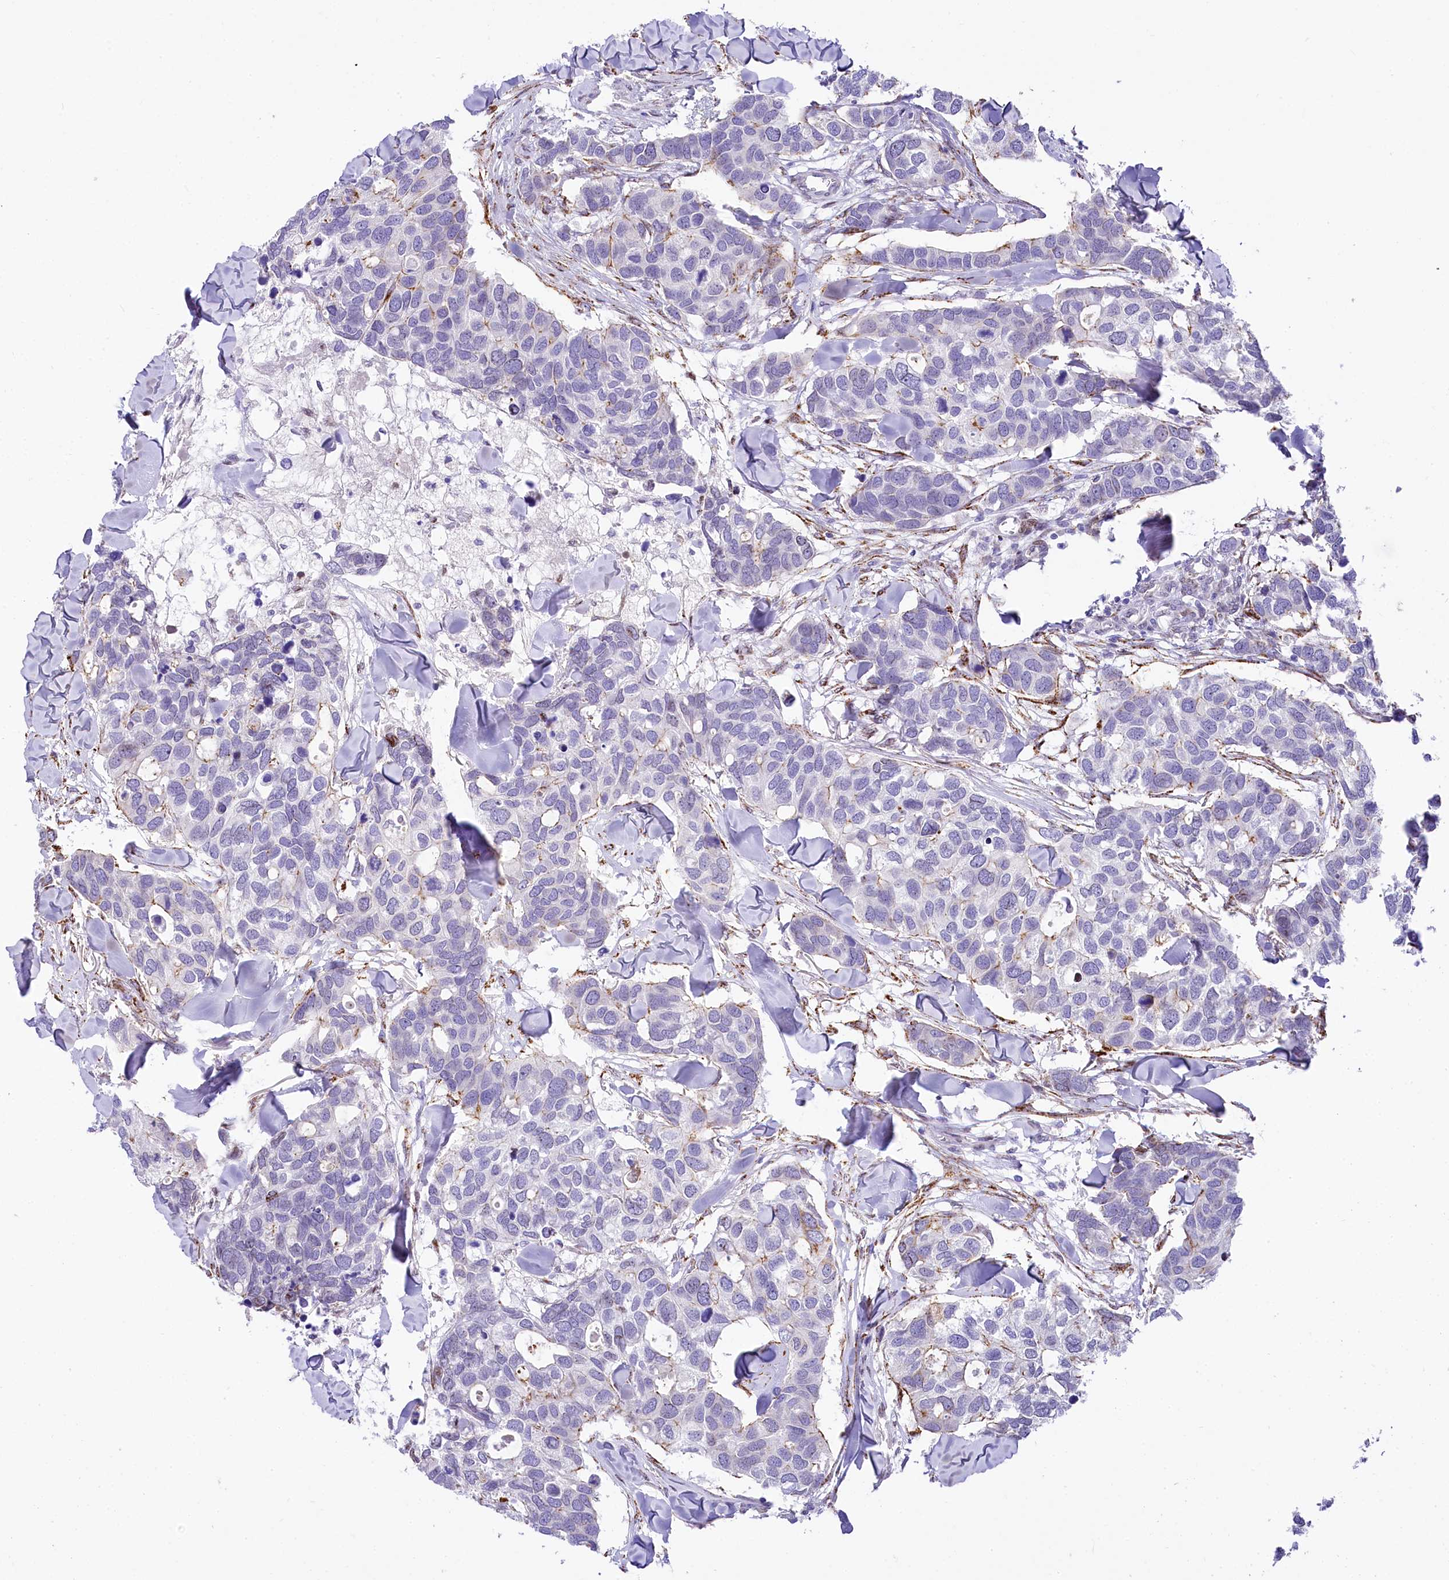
{"staining": {"intensity": "negative", "quantity": "none", "location": "none"}, "tissue": "breast cancer", "cell_type": "Tumor cells", "image_type": "cancer", "snomed": [{"axis": "morphology", "description": "Duct carcinoma"}, {"axis": "topography", "description": "Breast"}], "caption": "High magnification brightfield microscopy of breast cancer stained with DAB (brown) and counterstained with hematoxylin (blue): tumor cells show no significant staining. (IHC, brightfield microscopy, high magnification).", "gene": "PPIP5K2", "patient": {"sex": "female", "age": 83}}